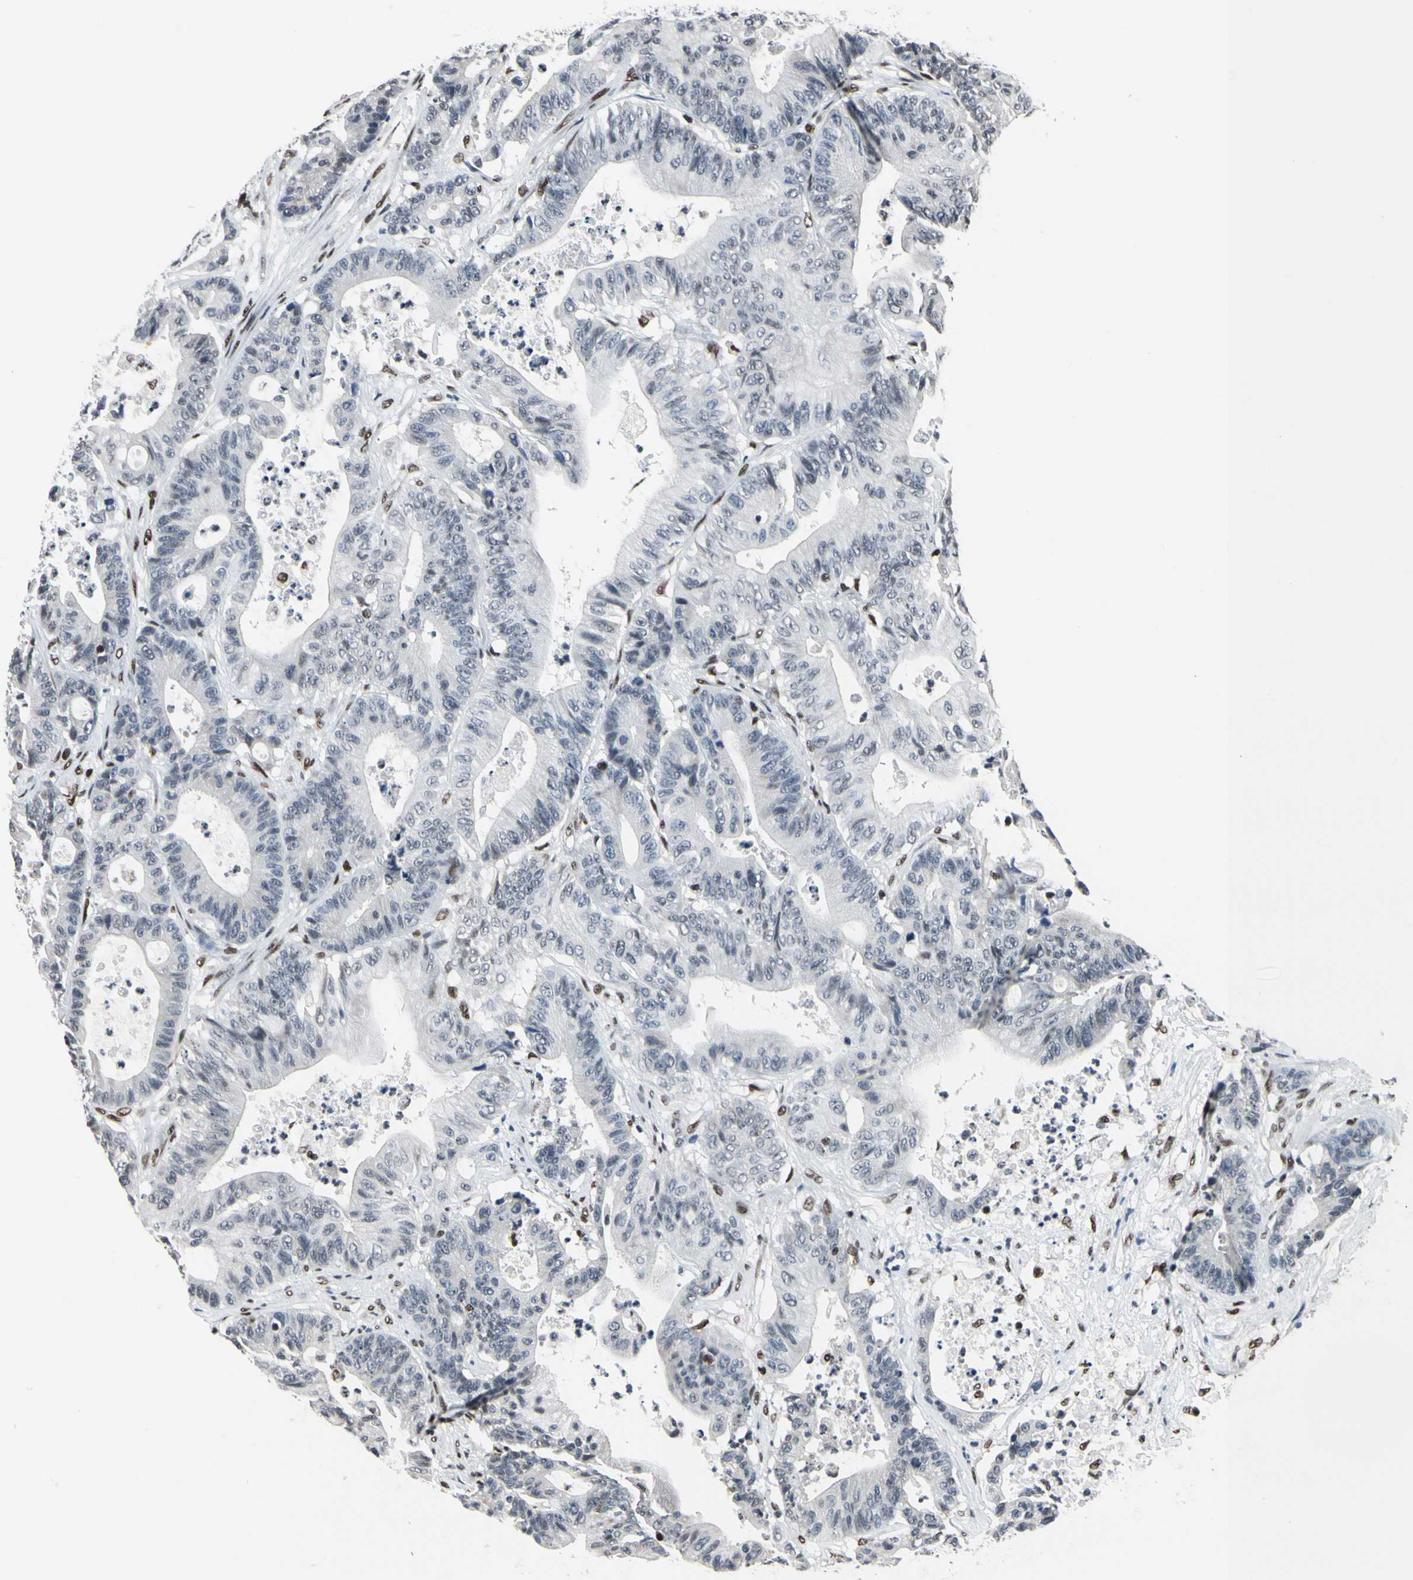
{"staining": {"intensity": "negative", "quantity": "none", "location": "none"}, "tissue": "colorectal cancer", "cell_type": "Tumor cells", "image_type": "cancer", "snomed": [{"axis": "morphology", "description": "Adenocarcinoma, NOS"}, {"axis": "topography", "description": "Colon"}], "caption": "Immunohistochemistry micrograph of neoplastic tissue: human colorectal cancer (adenocarcinoma) stained with DAB reveals no significant protein positivity in tumor cells. The staining is performed using DAB (3,3'-diaminobenzidine) brown chromogen with nuclei counter-stained in using hematoxylin.", "gene": "RECQL", "patient": {"sex": "female", "age": 84}}